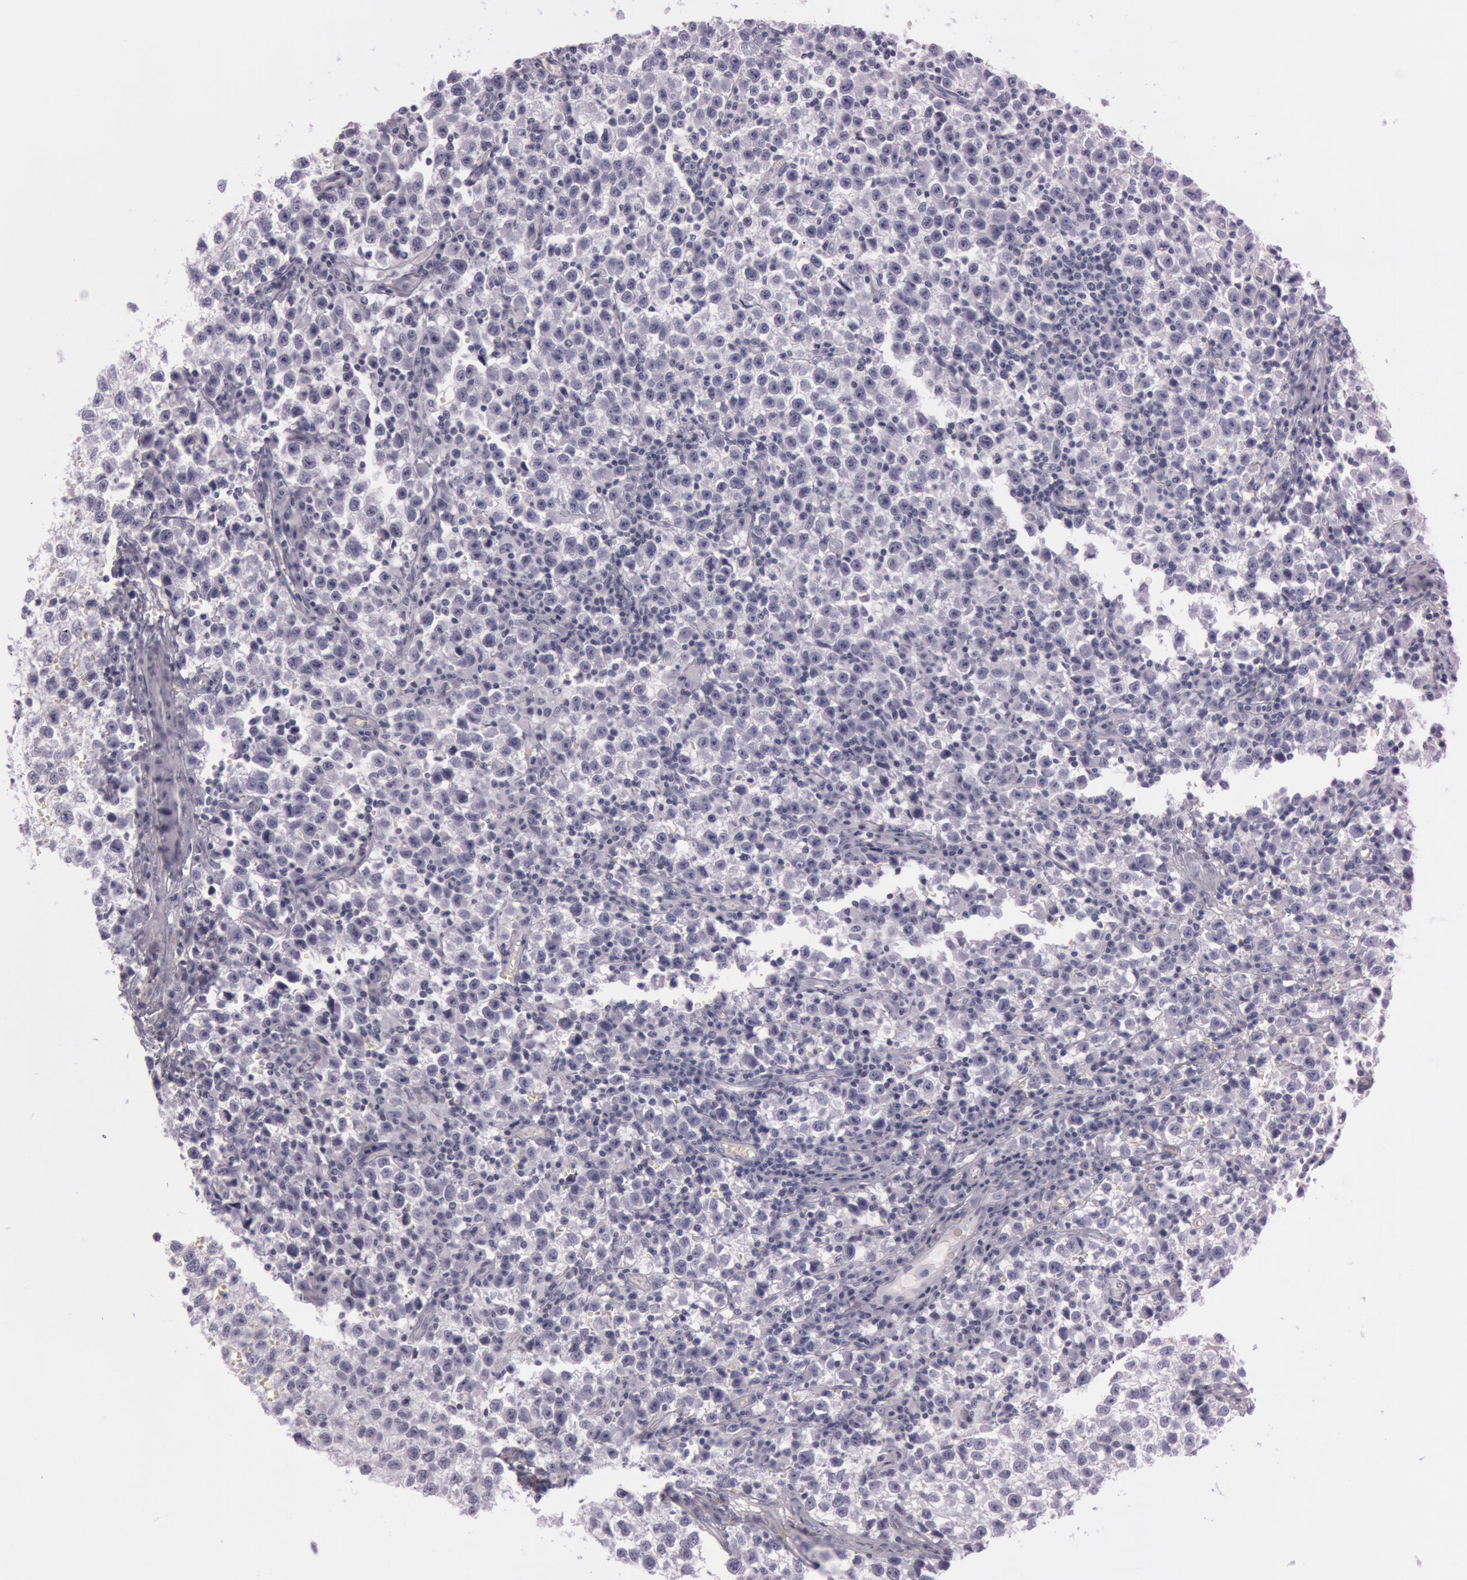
{"staining": {"intensity": "negative", "quantity": "none", "location": "none"}, "tissue": "testis cancer", "cell_type": "Tumor cells", "image_type": "cancer", "snomed": [{"axis": "morphology", "description": "Seminoma, NOS"}, {"axis": "topography", "description": "Testis"}], "caption": "High power microscopy image of an immunohistochemistry photomicrograph of seminoma (testis), revealing no significant expression in tumor cells.", "gene": "FOLH1", "patient": {"sex": "male", "age": 35}}